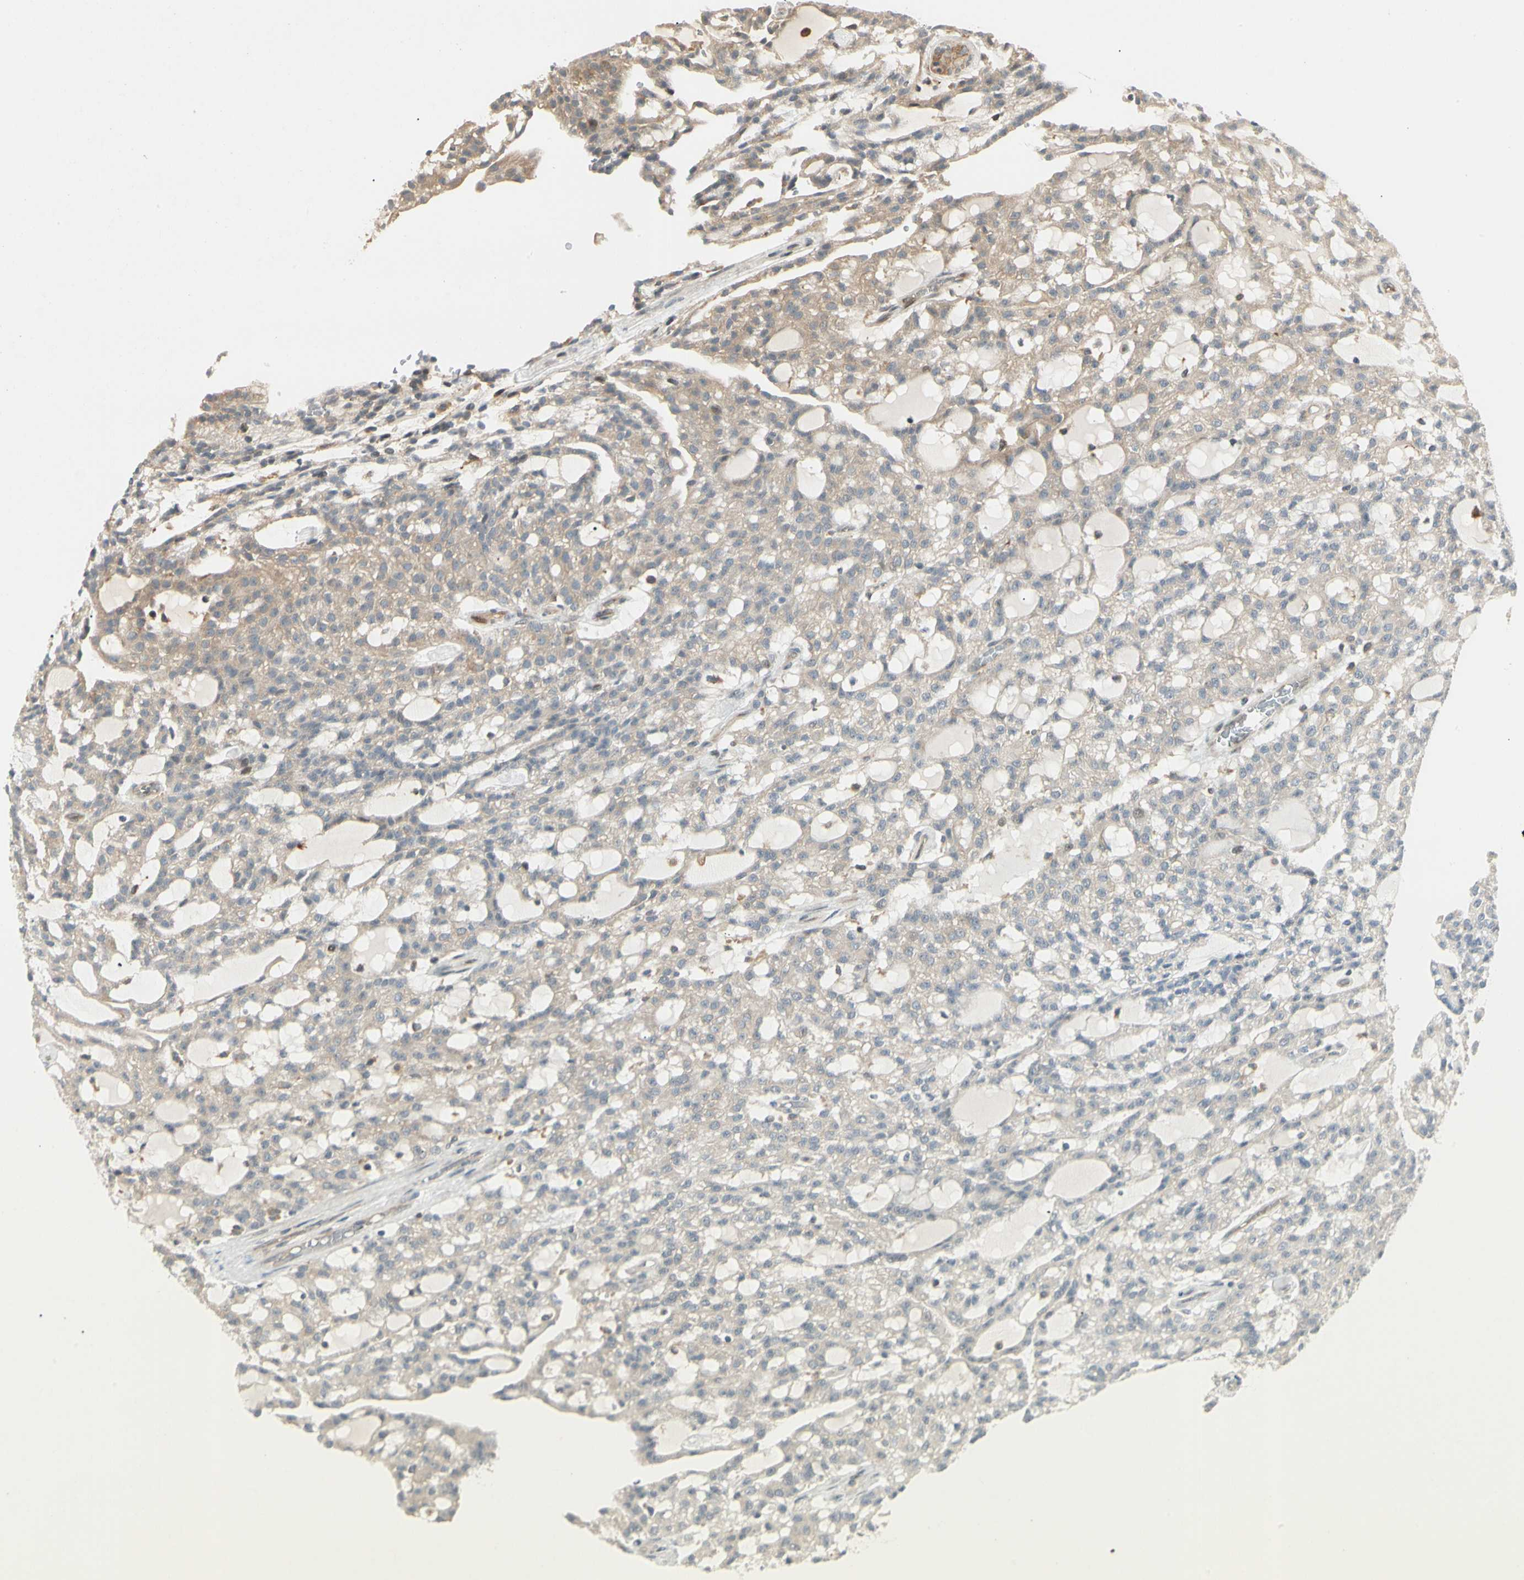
{"staining": {"intensity": "weak", "quantity": "<25%", "location": "cytoplasmic/membranous"}, "tissue": "renal cancer", "cell_type": "Tumor cells", "image_type": "cancer", "snomed": [{"axis": "morphology", "description": "Adenocarcinoma, NOS"}, {"axis": "topography", "description": "Kidney"}], "caption": "This histopathology image is of renal cancer (adenocarcinoma) stained with IHC to label a protein in brown with the nuclei are counter-stained blue. There is no expression in tumor cells.", "gene": "FNDC3B", "patient": {"sex": "male", "age": 63}}